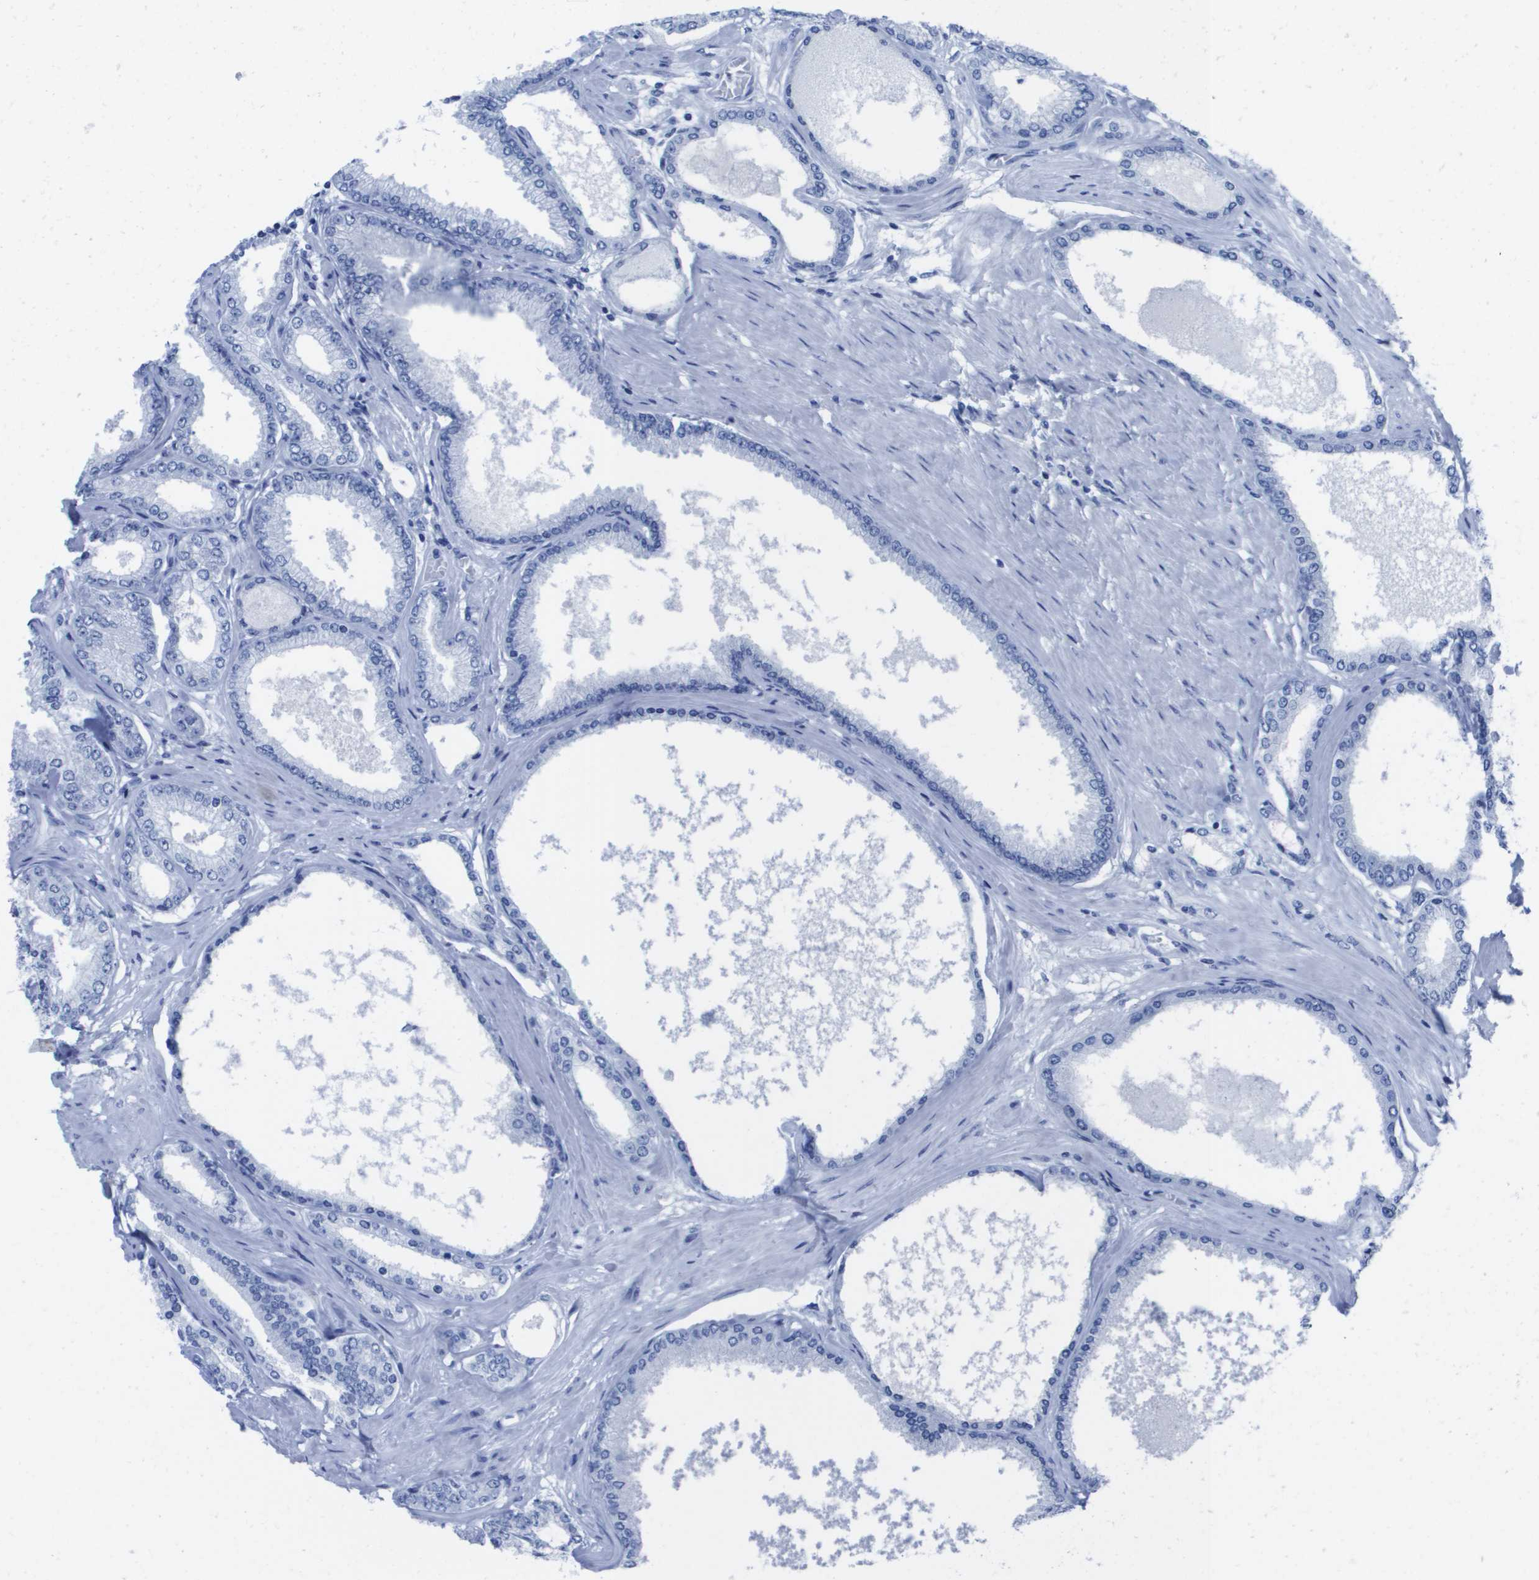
{"staining": {"intensity": "negative", "quantity": "none", "location": "none"}, "tissue": "prostate cancer", "cell_type": "Tumor cells", "image_type": "cancer", "snomed": [{"axis": "morphology", "description": "Adenocarcinoma, High grade"}, {"axis": "topography", "description": "Prostate"}], "caption": "DAB immunohistochemical staining of prostate cancer (adenocarcinoma (high-grade)) exhibits no significant expression in tumor cells.", "gene": "KCNA3", "patient": {"sex": "male", "age": 61}}